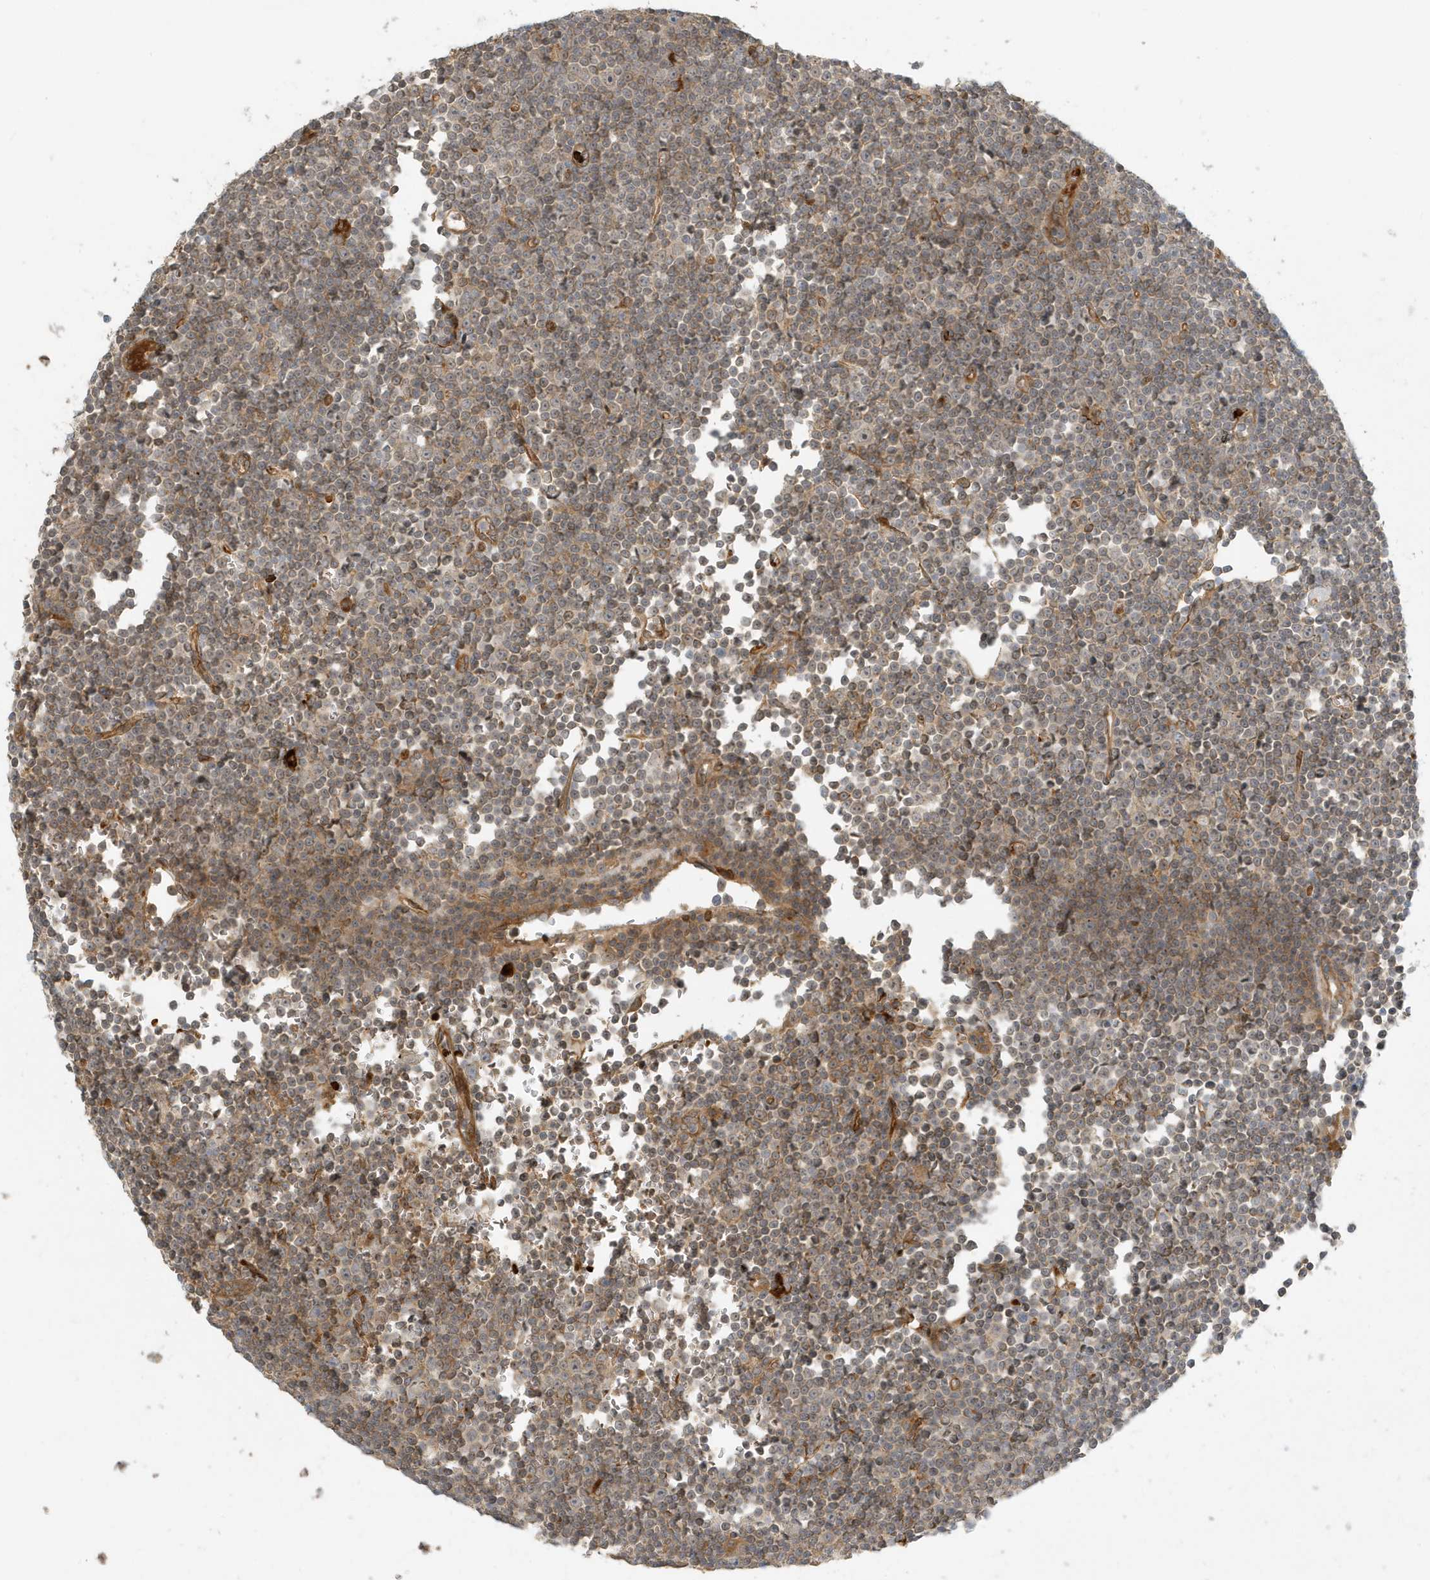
{"staining": {"intensity": "weak", "quantity": "25%-75%", "location": "cytoplasmic/membranous"}, "tissue": "lymphoma", "cell_type": "Tumor cells", "image_type": "cancer", "snomed": [{"axis": "morphology", "description": "Malignant lymphoma, non-Hodgkin's type, Low grade"}, {"axis": "topography", "description": "Lymph node"}], "caption": "Immunohistochemistry (IHC) of lymphoma shows low levels of weak cytoplasmic/membranous positivity in approximately 25%-75% of tumor cells.", "gene": "FYCO1", "patient": {"sex": "female", "age": 67}}